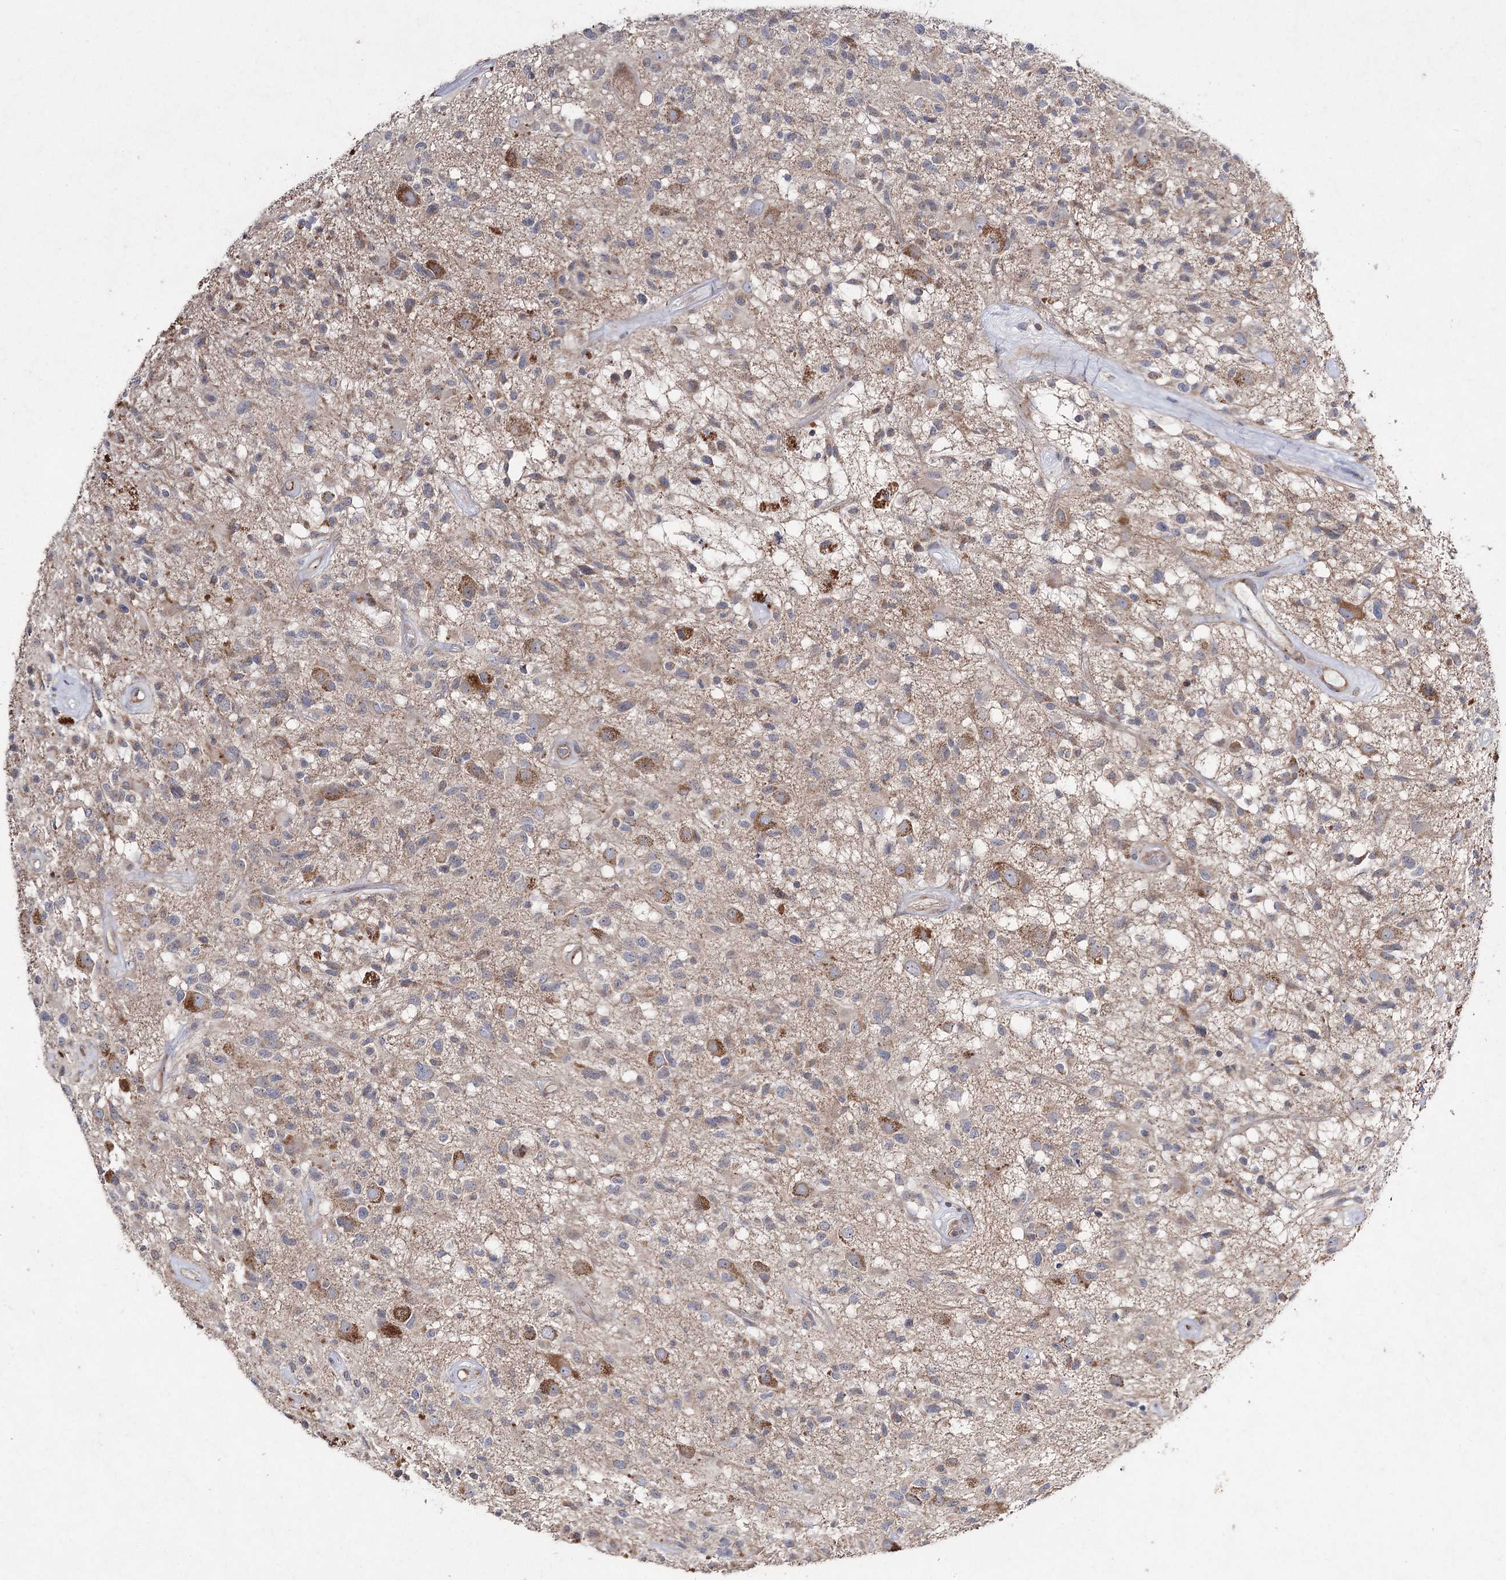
{"staining": {"intensity": "weak", "quantity": "<25%", "location": "cytoplasmic/membranous"}, "tissue": "glioma", "cell_type": "Tumor cells", "image_type": "cancer", "snomed": [{"axis": "morphology", "description": "Glioma, malignant, High grade"}, {"axis": "morphology", "description": "Glioblastoma, NOS"}, {"axis": "topography", "description": "Brain"}], "caption": "Immunohistochemistry of human glioma exhibits no staining in tumor cells.", "gene": "FANCL", "patient": {"sex": "male", "age": 60}}